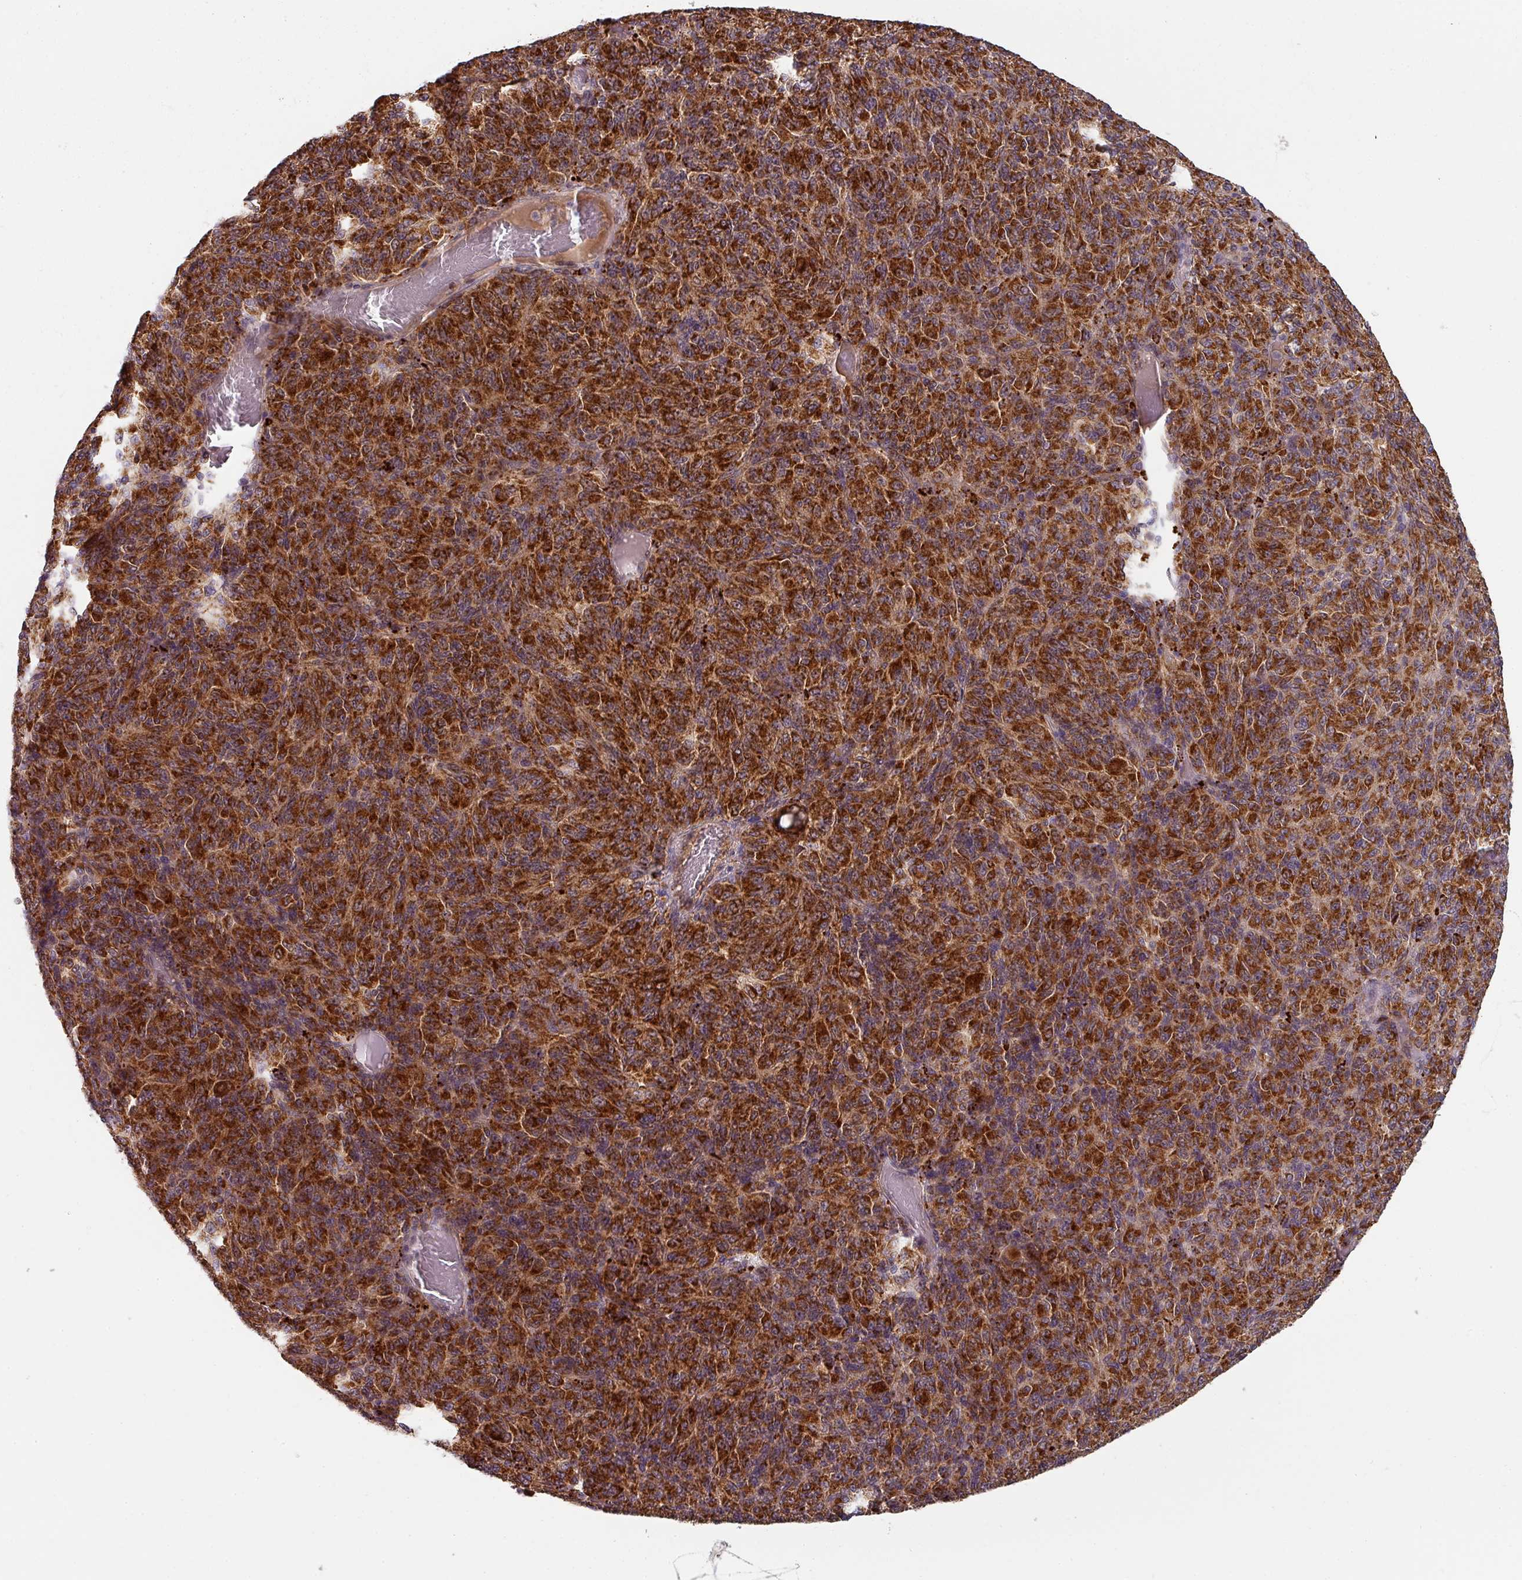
{"staining": {"intensity": "strong", "quantity": ">75%", "location": "cytoplasmic/membranous"}, "tissue": "melanoma", "cell_type": "Tumor cells", "image_type": "cancer", "snomed": [{"axis": "morphology", "description": "Malignant melanoma, Metastatic site"}, {"axis": "topography", "description": "Brain"}], "caption": "IHC (DAB) staining of melanoma demonstrates strong cytoplasmic/membranous protein expression in approximately >75% of tumor cells.", "gene": "MRPS16", "patient": {"sex": "female", "age": 56}}